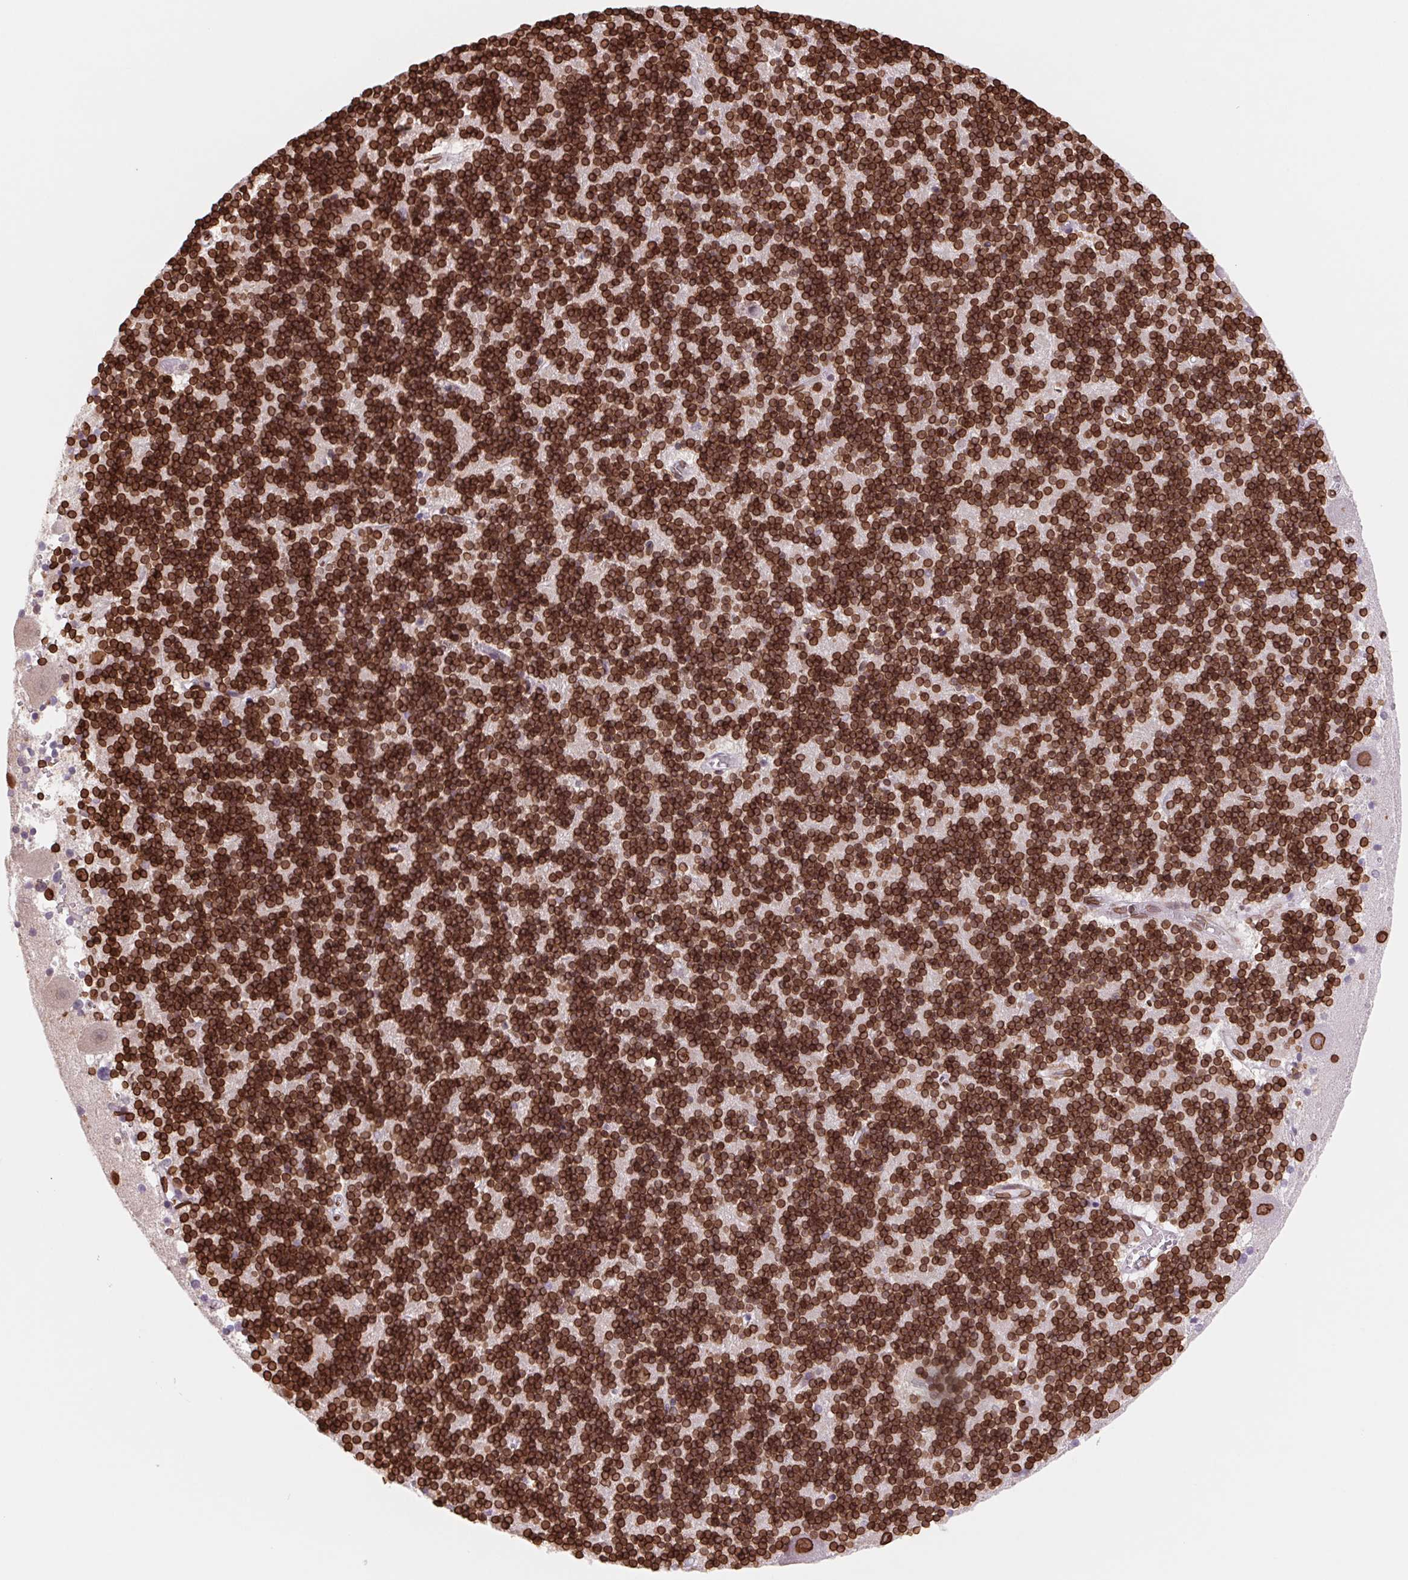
{"staining": {"intensity": "strong", "quantity": ">75%", "location": "cytoplasmic/membranous,nuclear"}, "tissue": "cerebellum", "cell_type": "Cells in granular layer", "image_type": "normal", "snomed": [{"axis": "morphology", "description": "Normal tissue, NOS"}, {"axis": "topography", "description": "Cerebellum"}], "caption": "Immunohistochemistry image of normal cerebellum: cerebellum stained using IHC reveals high levels of strong protein expression localized specifically in the cytoplasmic/membranous,nuclear of cells in granular layer, appearing as a cytoplasmic/membranous,nuclear brown color.", "gene": "LMNB2", "patient": {"sex": "male", "age": 54}}